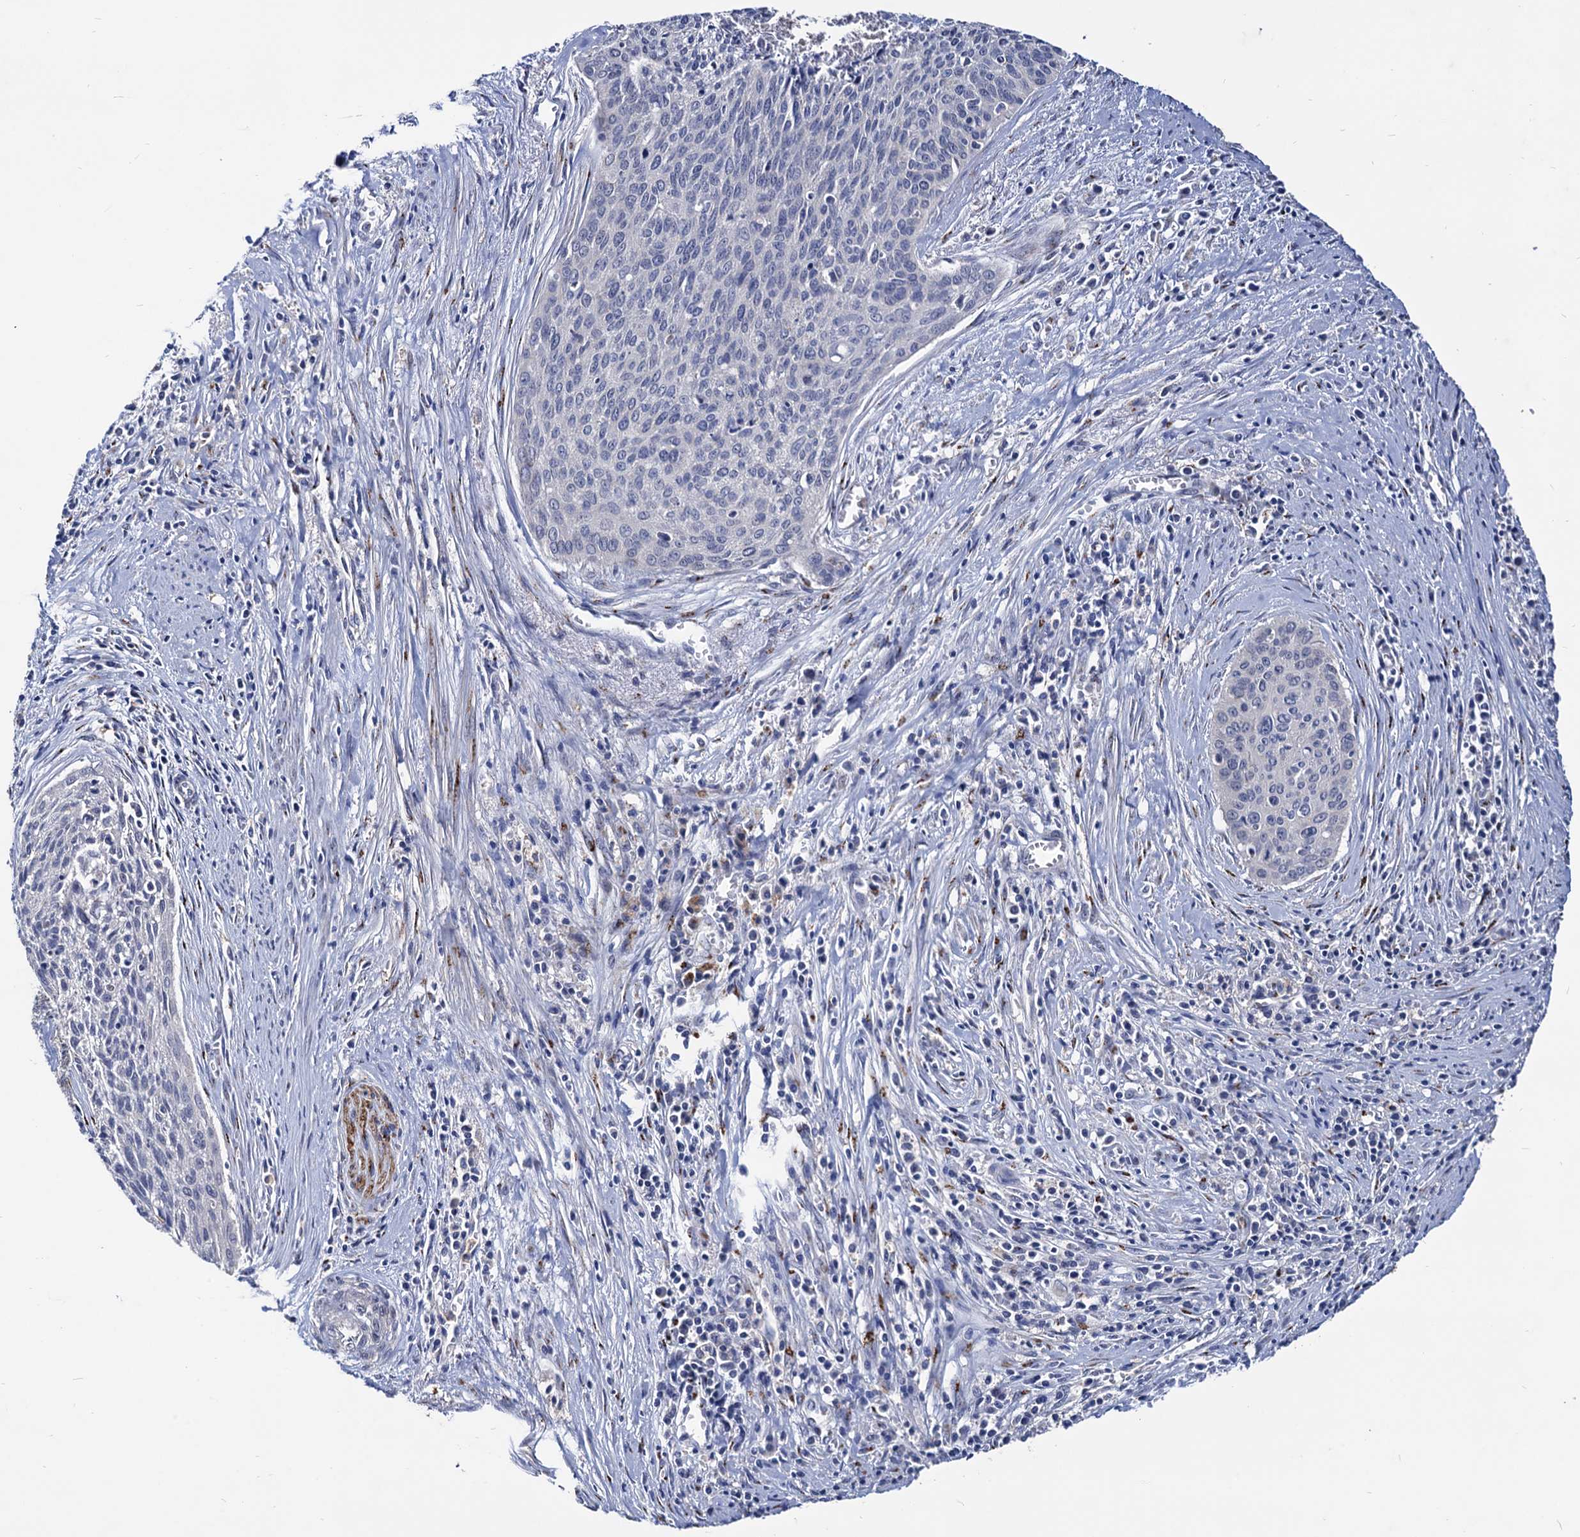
{"staining": {"intensity": "negative", "quantity": "none", "location": "none"}, "tissue": "cervical cancer", "cell_type": "Tumor cells", "image_type": "cancer", "snomed": [{"axis": "morphology", "description": "Squamous cell carcinoma, NOS"}, {"axis": "topography", "description": "Cervix"}], "caption": "Immunohistochemistry (IHC) histopathology image of human cervical squamous cell carcinoma stained for a protein (brown), which exhibits no expression in tumor cells.", "gene": "ESD", "patient": {"sex": "female", "age": 55}}